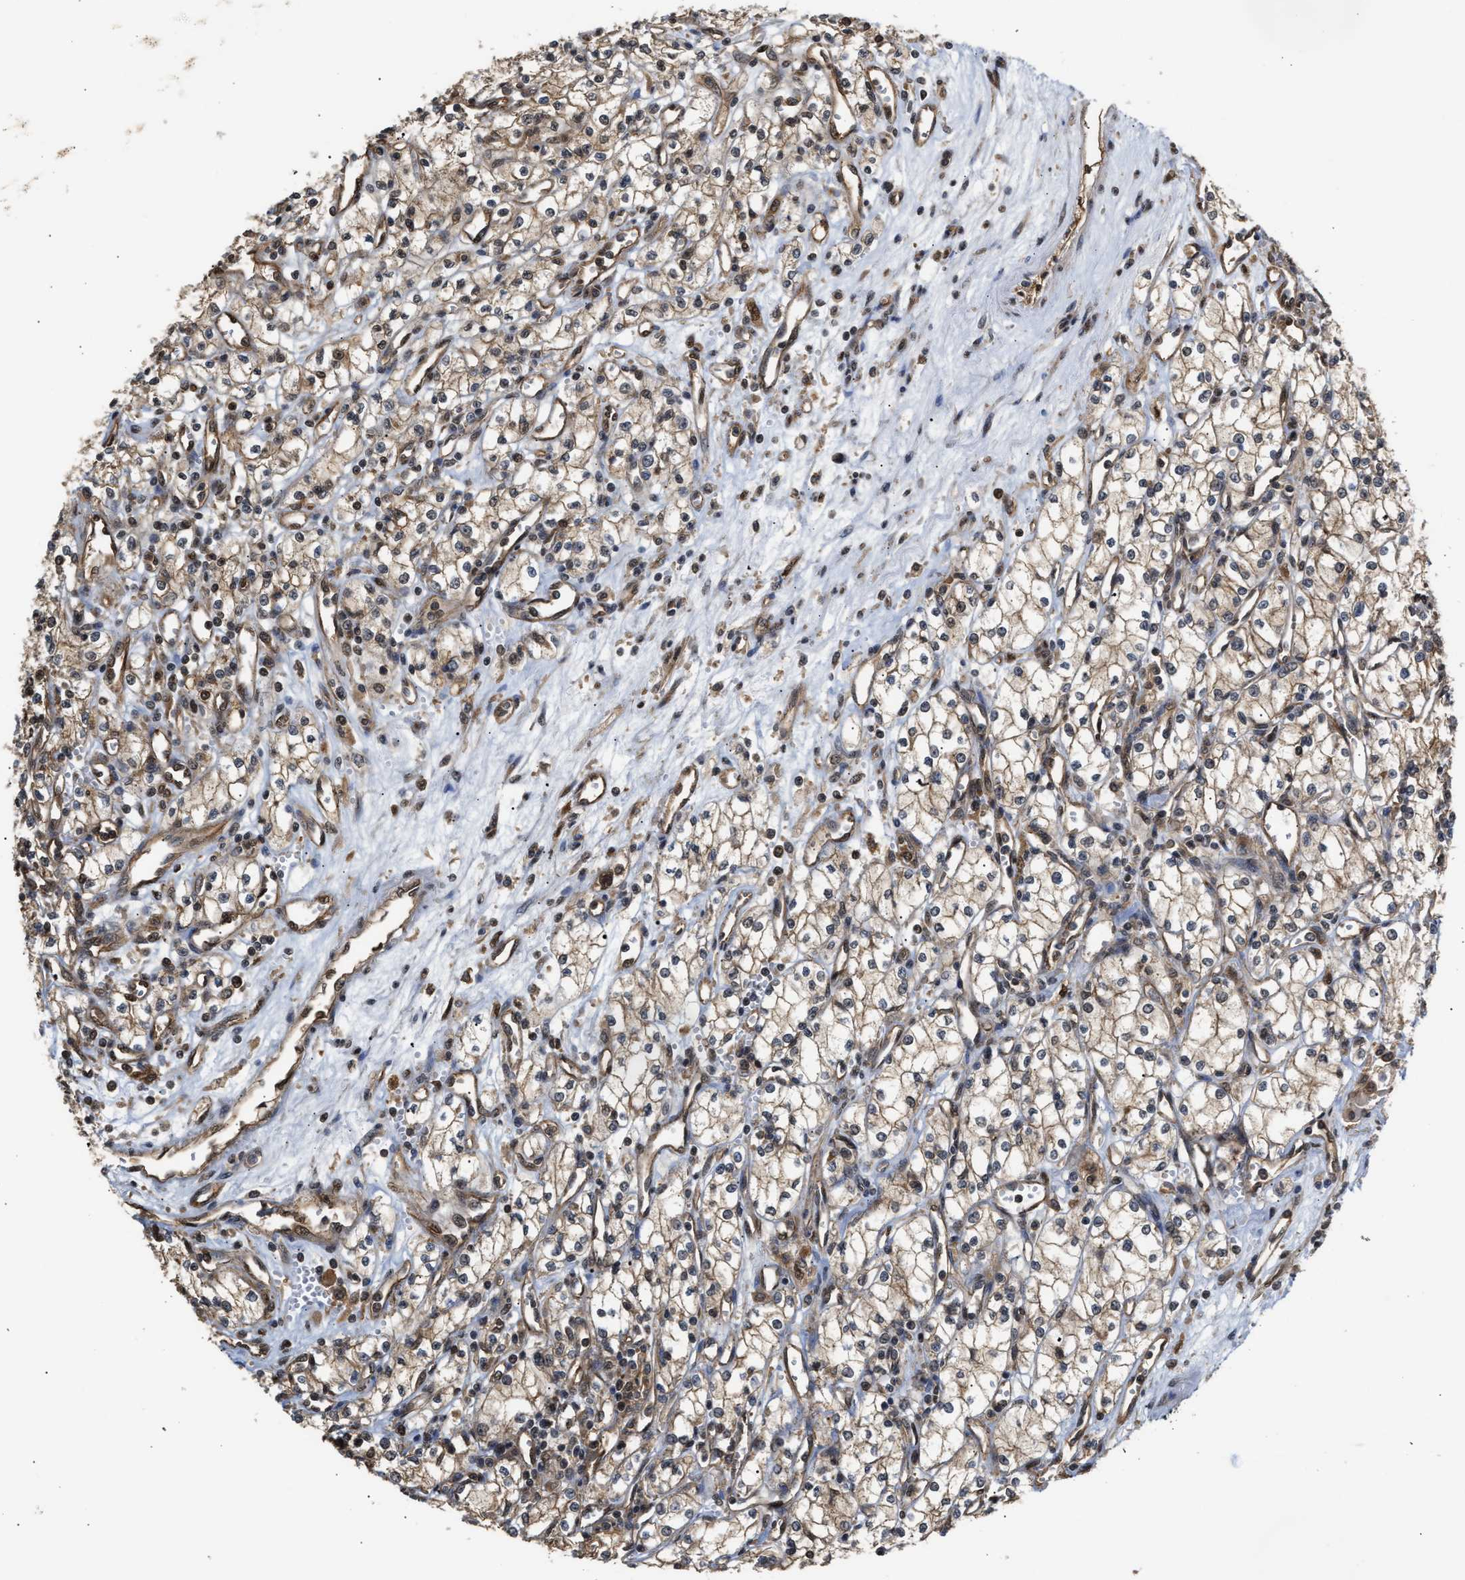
{"staining": {"intensity": "weak", "quantity": "<25%", "location": "cytoplasmic/membranous,nuclear"}, "tissue": "renal cancer", "cell_type": "Tumor cells", "image_type": "cancer", "snomed": [{"axis": "morphology", "description": "Adenocarcinoma, NOS"}, {"axis": "topography", "description": "Kidney"}], "caption": "High magnification brightfield microscopy of renal cancer stained with DAB (brown) and counterstained with hematoxylin (blue): tumor cells show no significant expression. Nuclei are stained in blue.", "gene": "SCAI", "patient": {"sex": "male", "age": 59}}